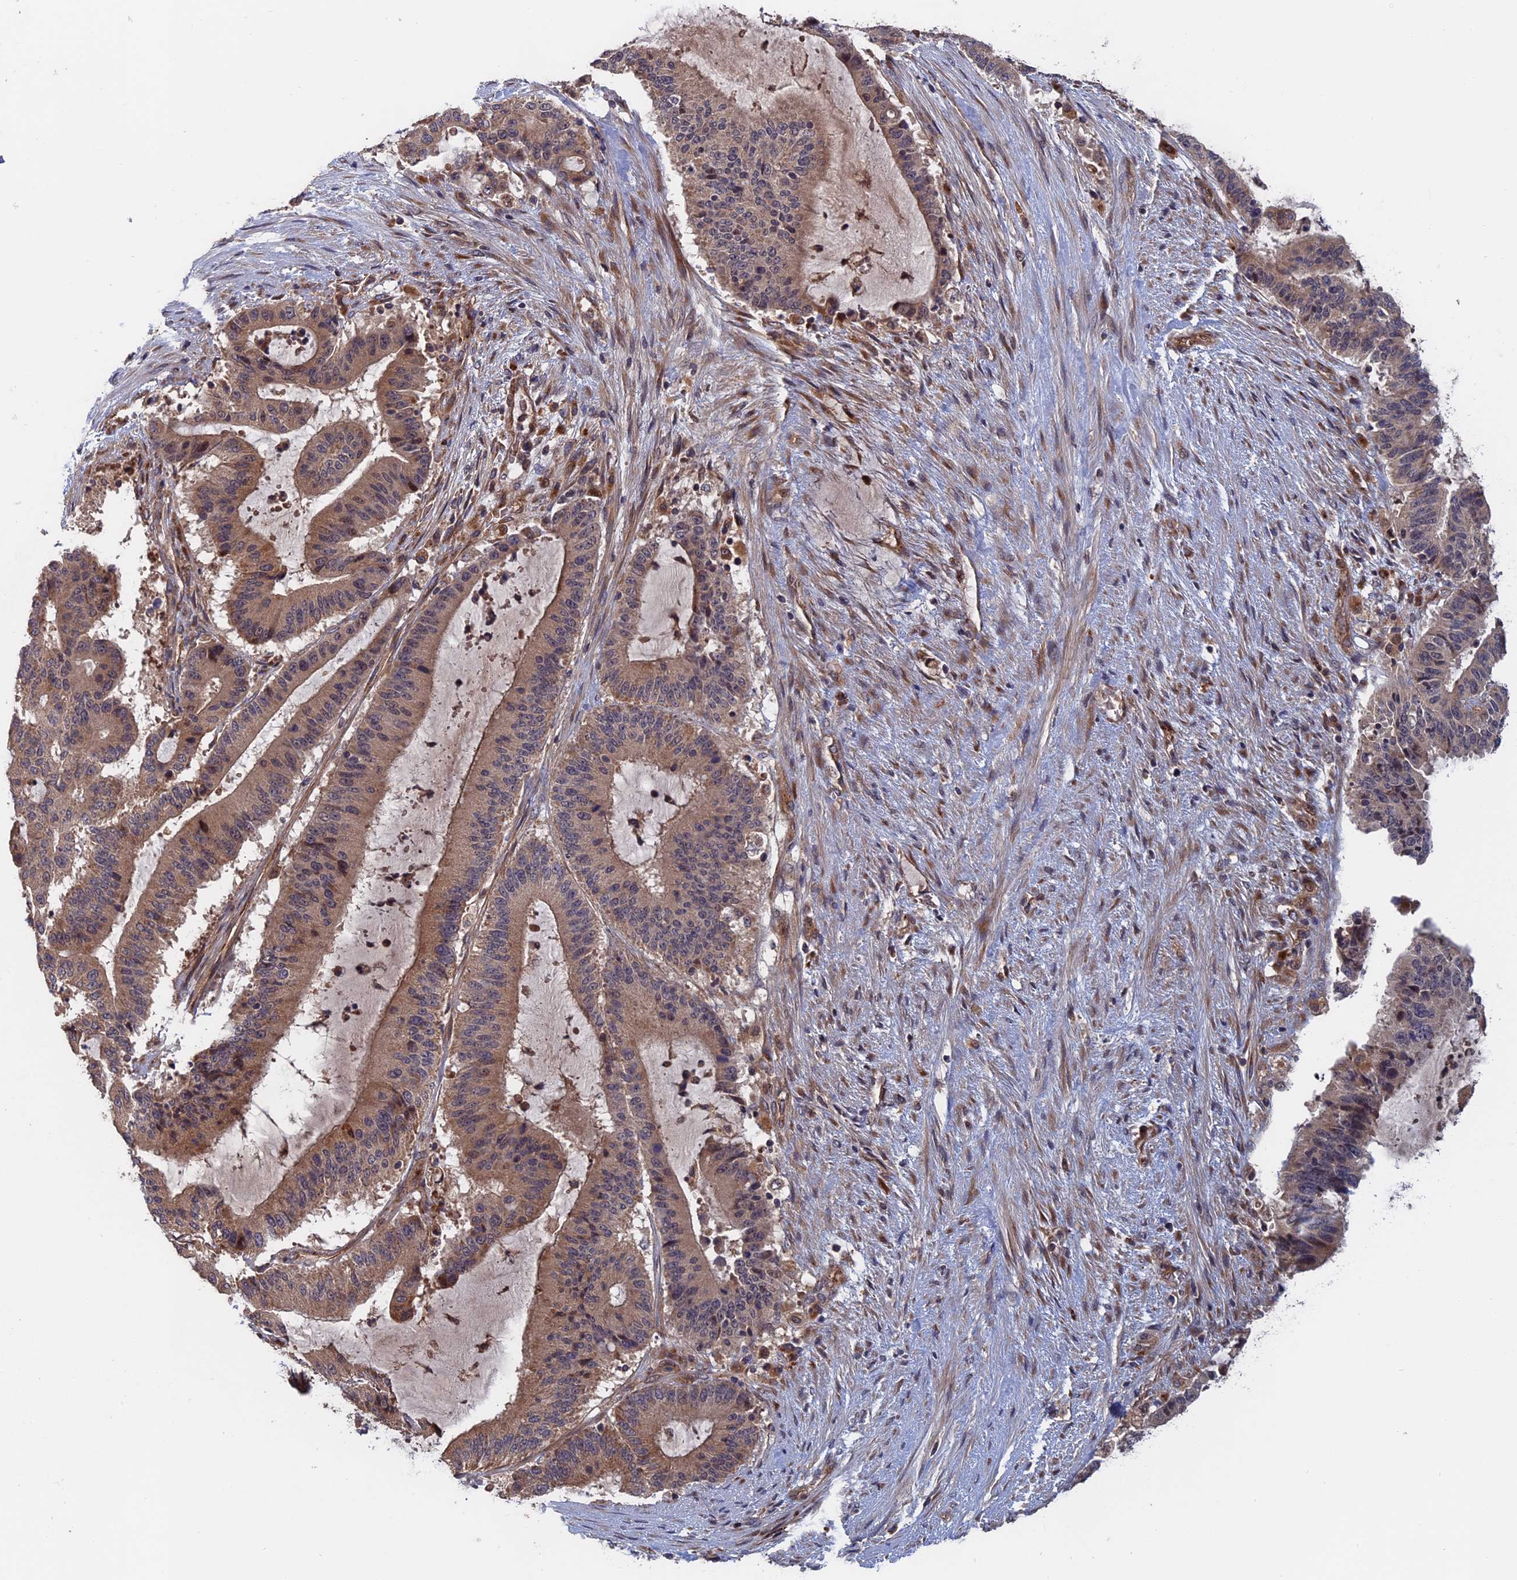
{"staining": {"intensity": "weak", "quantity": "25%-75%", "location": "cytoplasmic/membranous"}, "tissue": "liver cancer", "cell_type": "Tumor cells", "image_type": "cancer", "snomed": [{"axis": "morphology", "description": "Normal tissue, NOS"}, {"axis": "morphology", "description": "Cholangiocarcinoma"}, {"axis": "topography", "description": "Liver"}, {"axis": "topography", "description": "Peripheral nerve tissue"}], "caption": "Cholangiocarcinoma (liver) was stained to show a protein in brown. There is low levels of weak cytoplasmic/membranous positivity in about 25%-75% of tumor cells. (DAB (3,3'-diaminobenzidine) = brown stain, brightfield microscopy at high magnification).", "gene": "TRAPPC2L", "patient": {"sex": "female", "age": 73}}